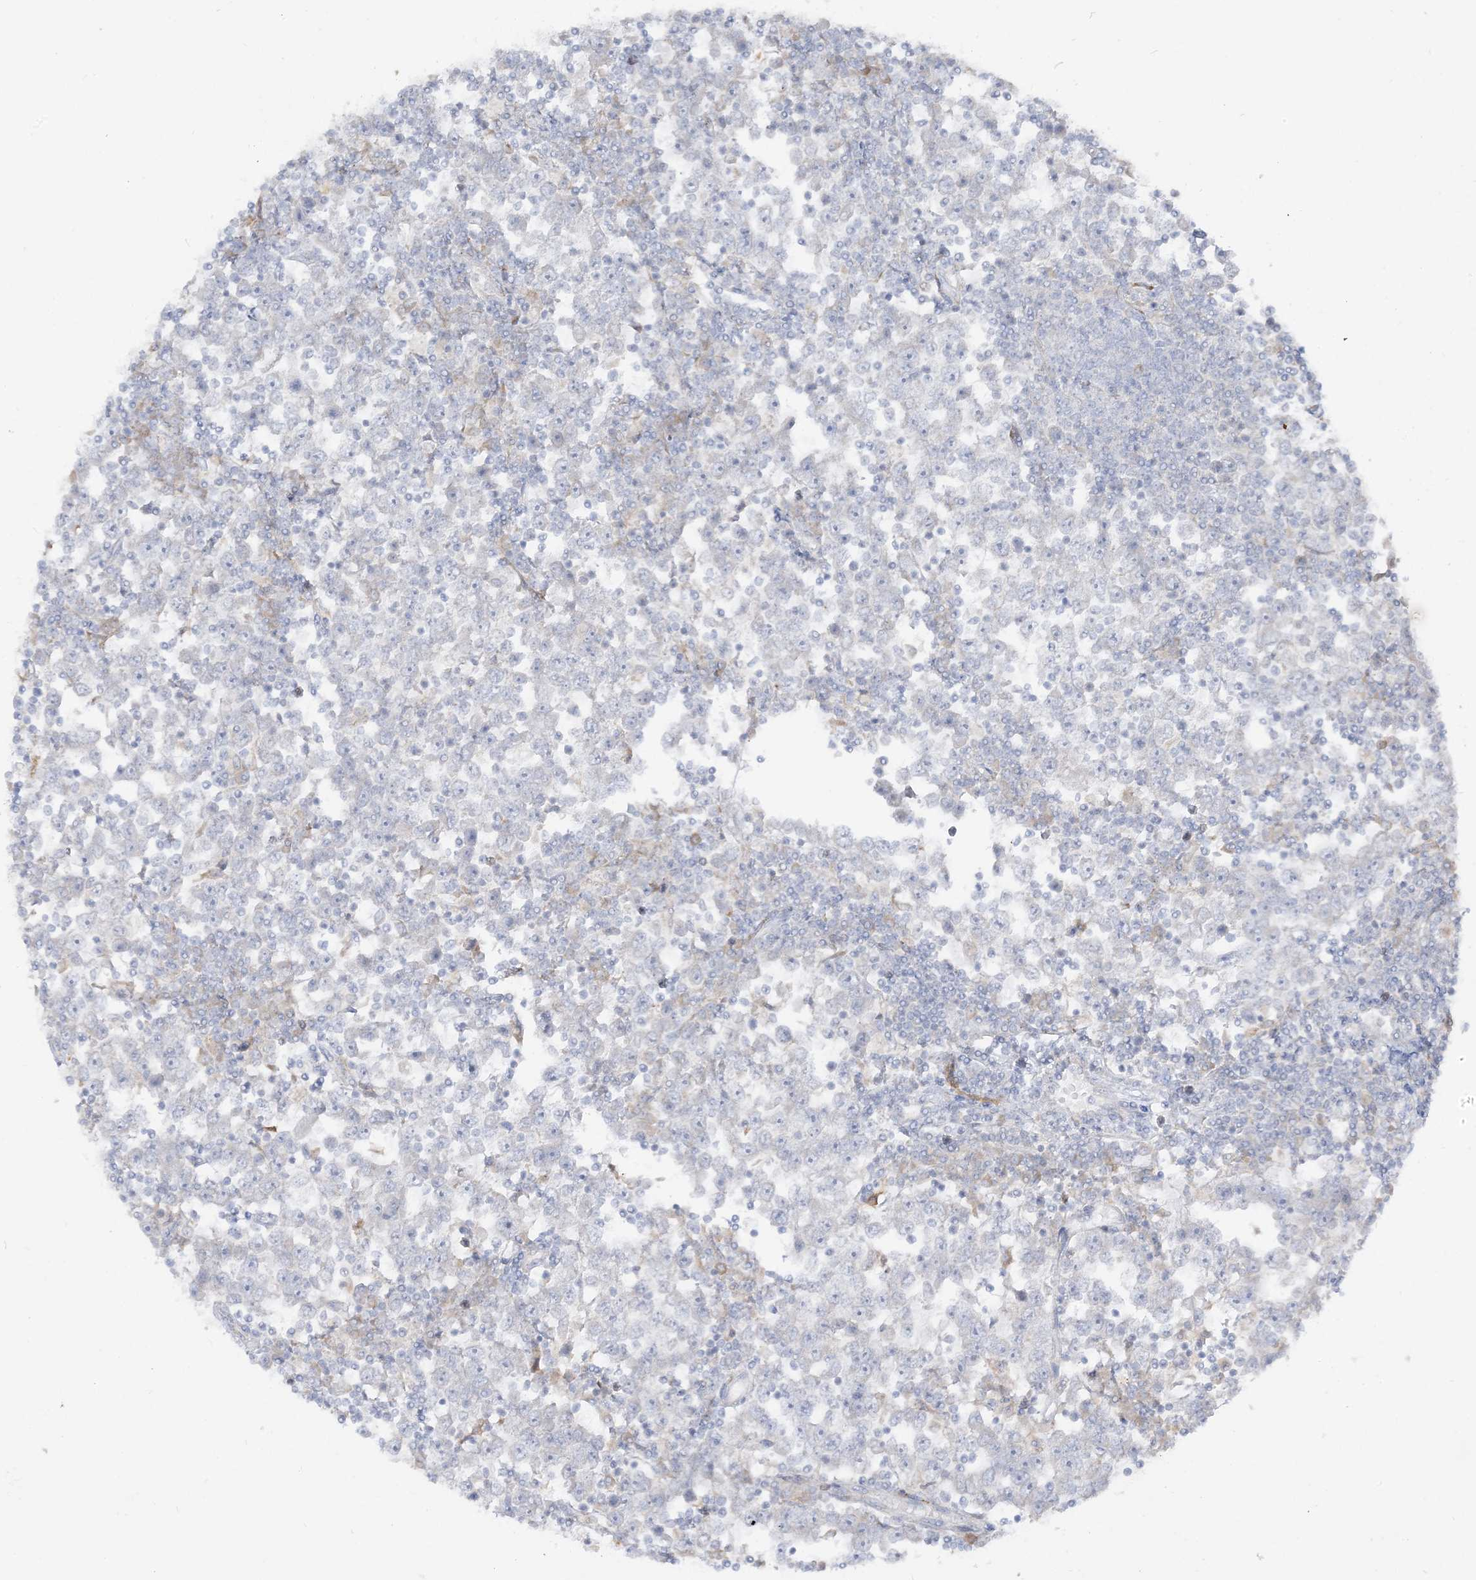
{"staining": {"intensity": "negative", "quantity": "none", "location": "none"}, "tissue": "testis cancer", "cell_type": "Tumor cells", "image_type": "cancer", "snomed": [{"axis": "morphology", "description": "Seminoma, NOS"}, {"axis": "topography", "description": "Testis"}], "caption": "A histopathology image of testis cancer stained for a protein exhibits no brown staining in tumor cells. The staining was performed using DAB (3,3'-diaminobenzidine) to visualize the protein expression in brown, while the nuclei were stained in blue with hematoxylin (Magnification: 20x).", "gene": "LOXL3", "patient": {"sex": "male", "age": 65}}